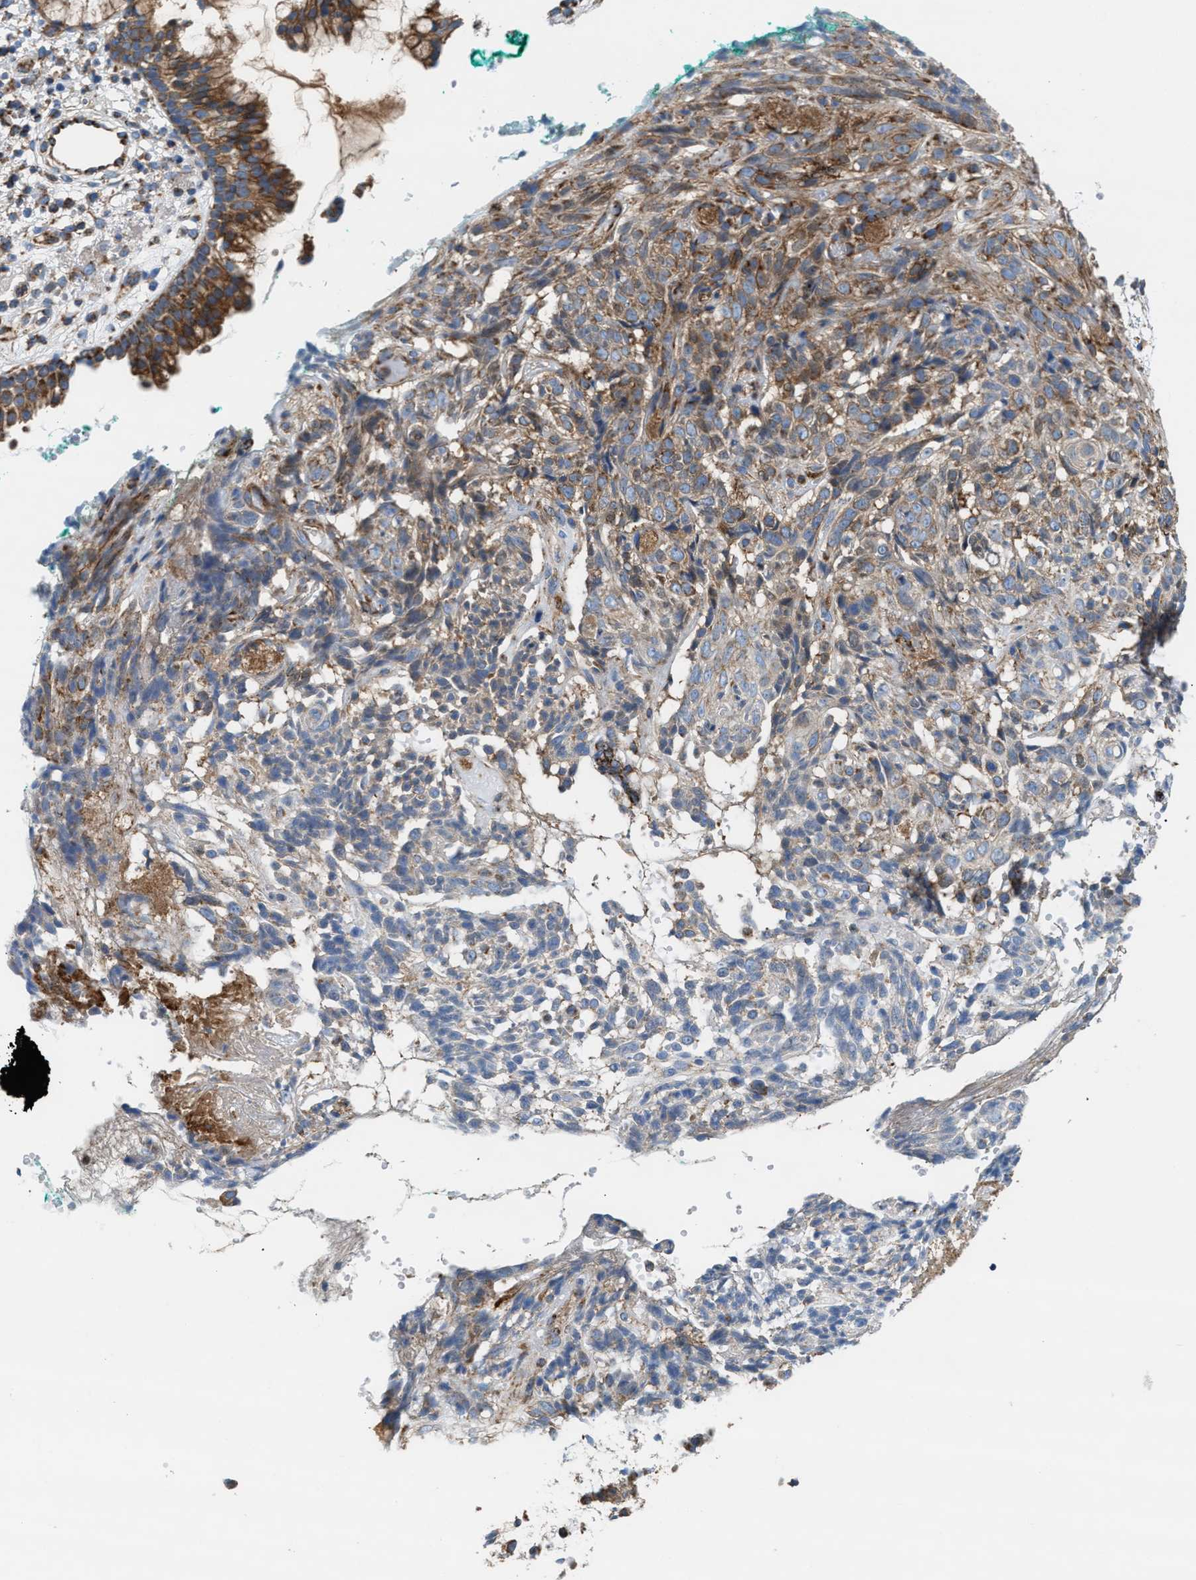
{"staining": {"intensity": "moderate", "quantity": ">75%", "location": "cytoplasmic/membranous"}, "tissue": "nasopharynx", "cell_type": "Respiratory epithelial cells", "image_type": "normal", "snomed": [{"axis": "morphology", "description": "Normal tissue, NOS"}, {"axis": "morphology", "description": "Basal cell carcinoma"}, {"axis": "topography", "description": "Cartilage tissue"}, {"axis": "topography", "description": "Nasopharynx"}, {"axis": "topography", "description": "Oral tissue"}], "caption": "Nasopharynx stained with DAB IHC displays medium levels of moderate cytoplasmic/membranous positivity in approximately >75% of respiratory epithelial cells.", "gene": "TBC1D15", "patient": {"sex": "female", "age": 77}}